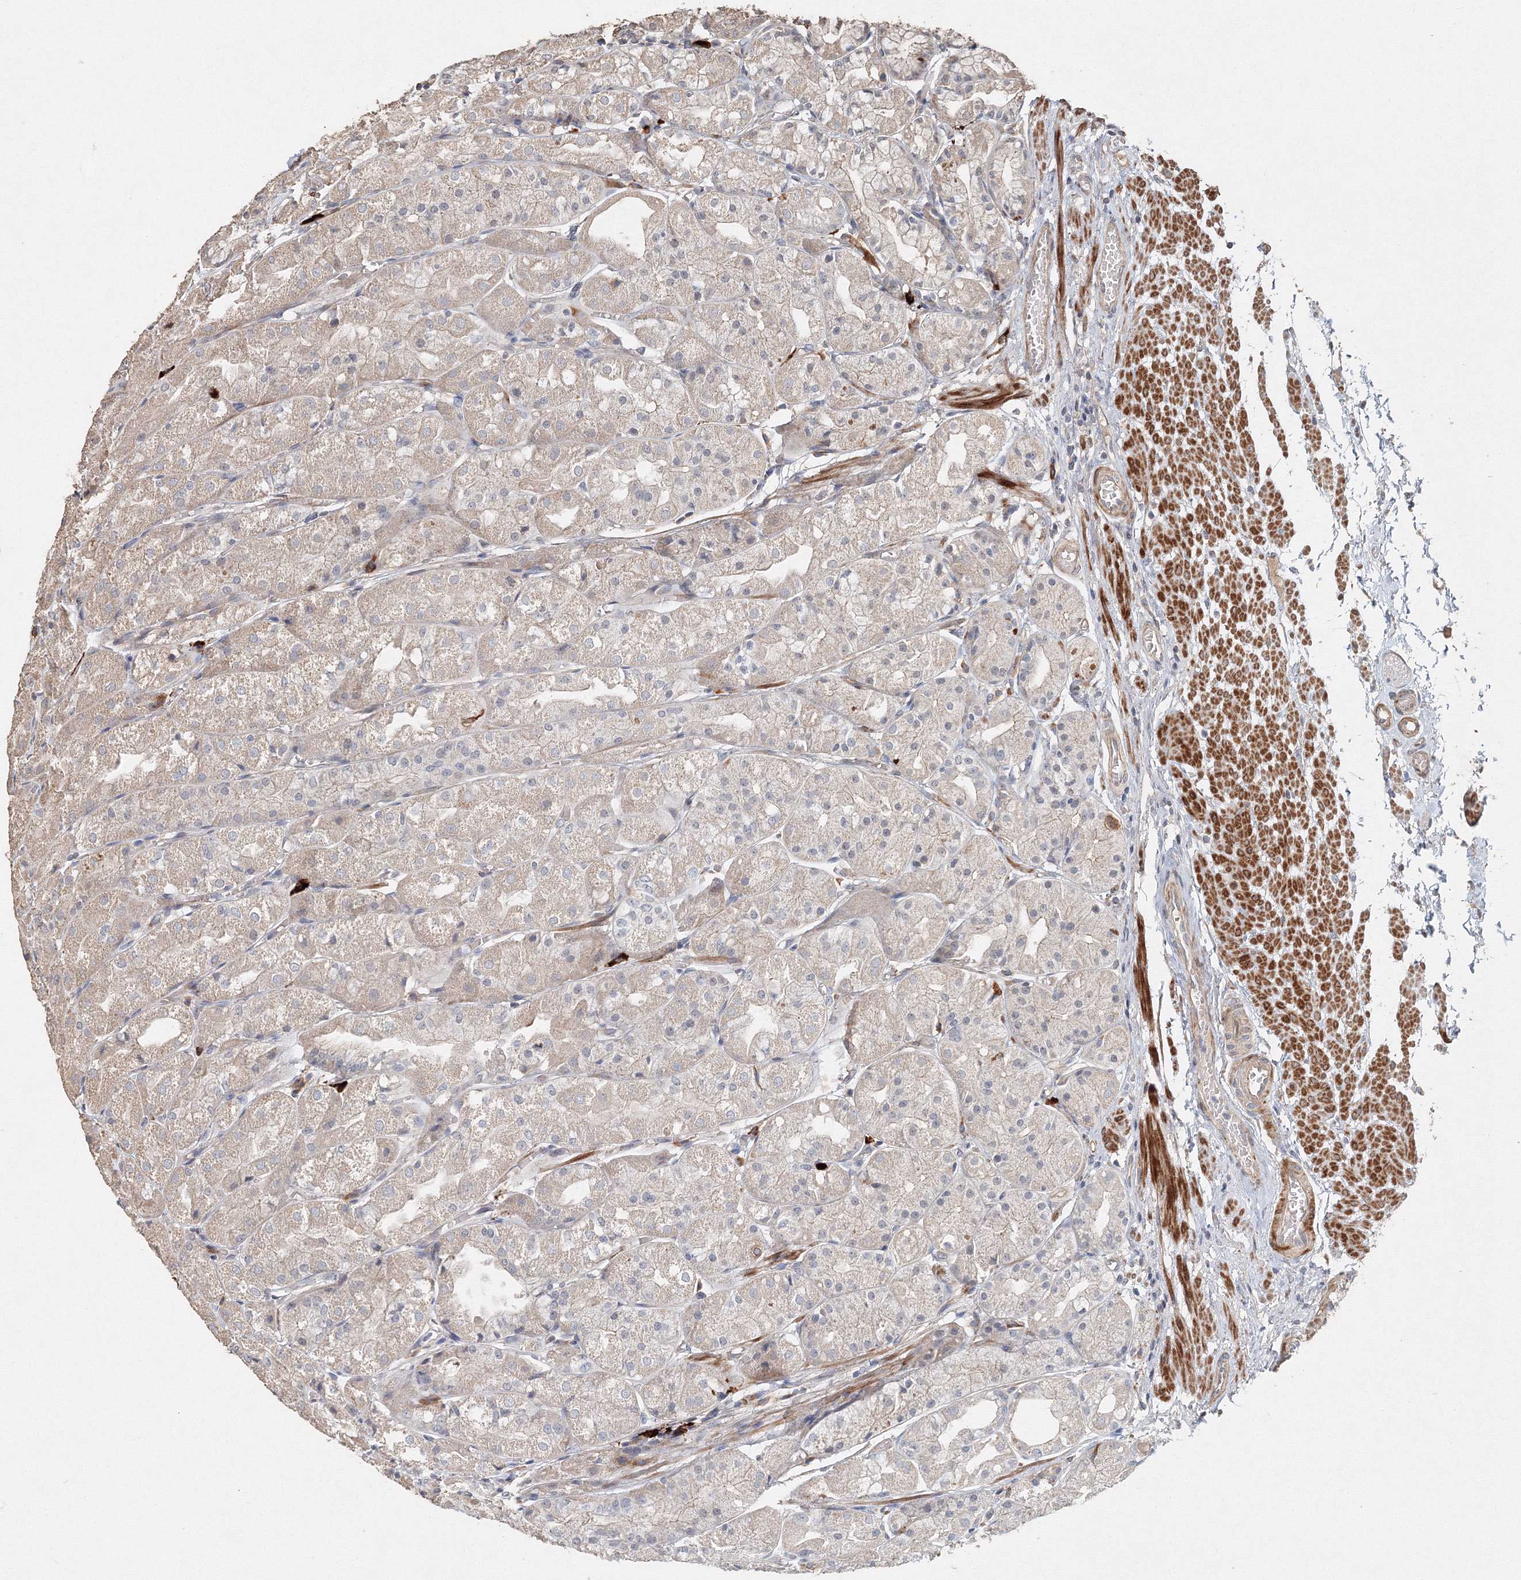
{"staining": {"intensity": "negative", "quantity": "none", "location": "none"}, "tissue": "stomach", "cell_type": "Glandular cells", "image_type": "normal", "snomed": [{"axis": "morphology", "description": "Normal tissue, NOS"}, {"axis": "topography", "description": "Stomach, upper"}], "caption": "There is no significant positivity in glandular cells of stomach. The staining is performed using DAB brown chromogen with nuclei counter-stained in using hematoxylin.", "gene": "NALF2", "patient": {"sex": "male", "age": 72}}